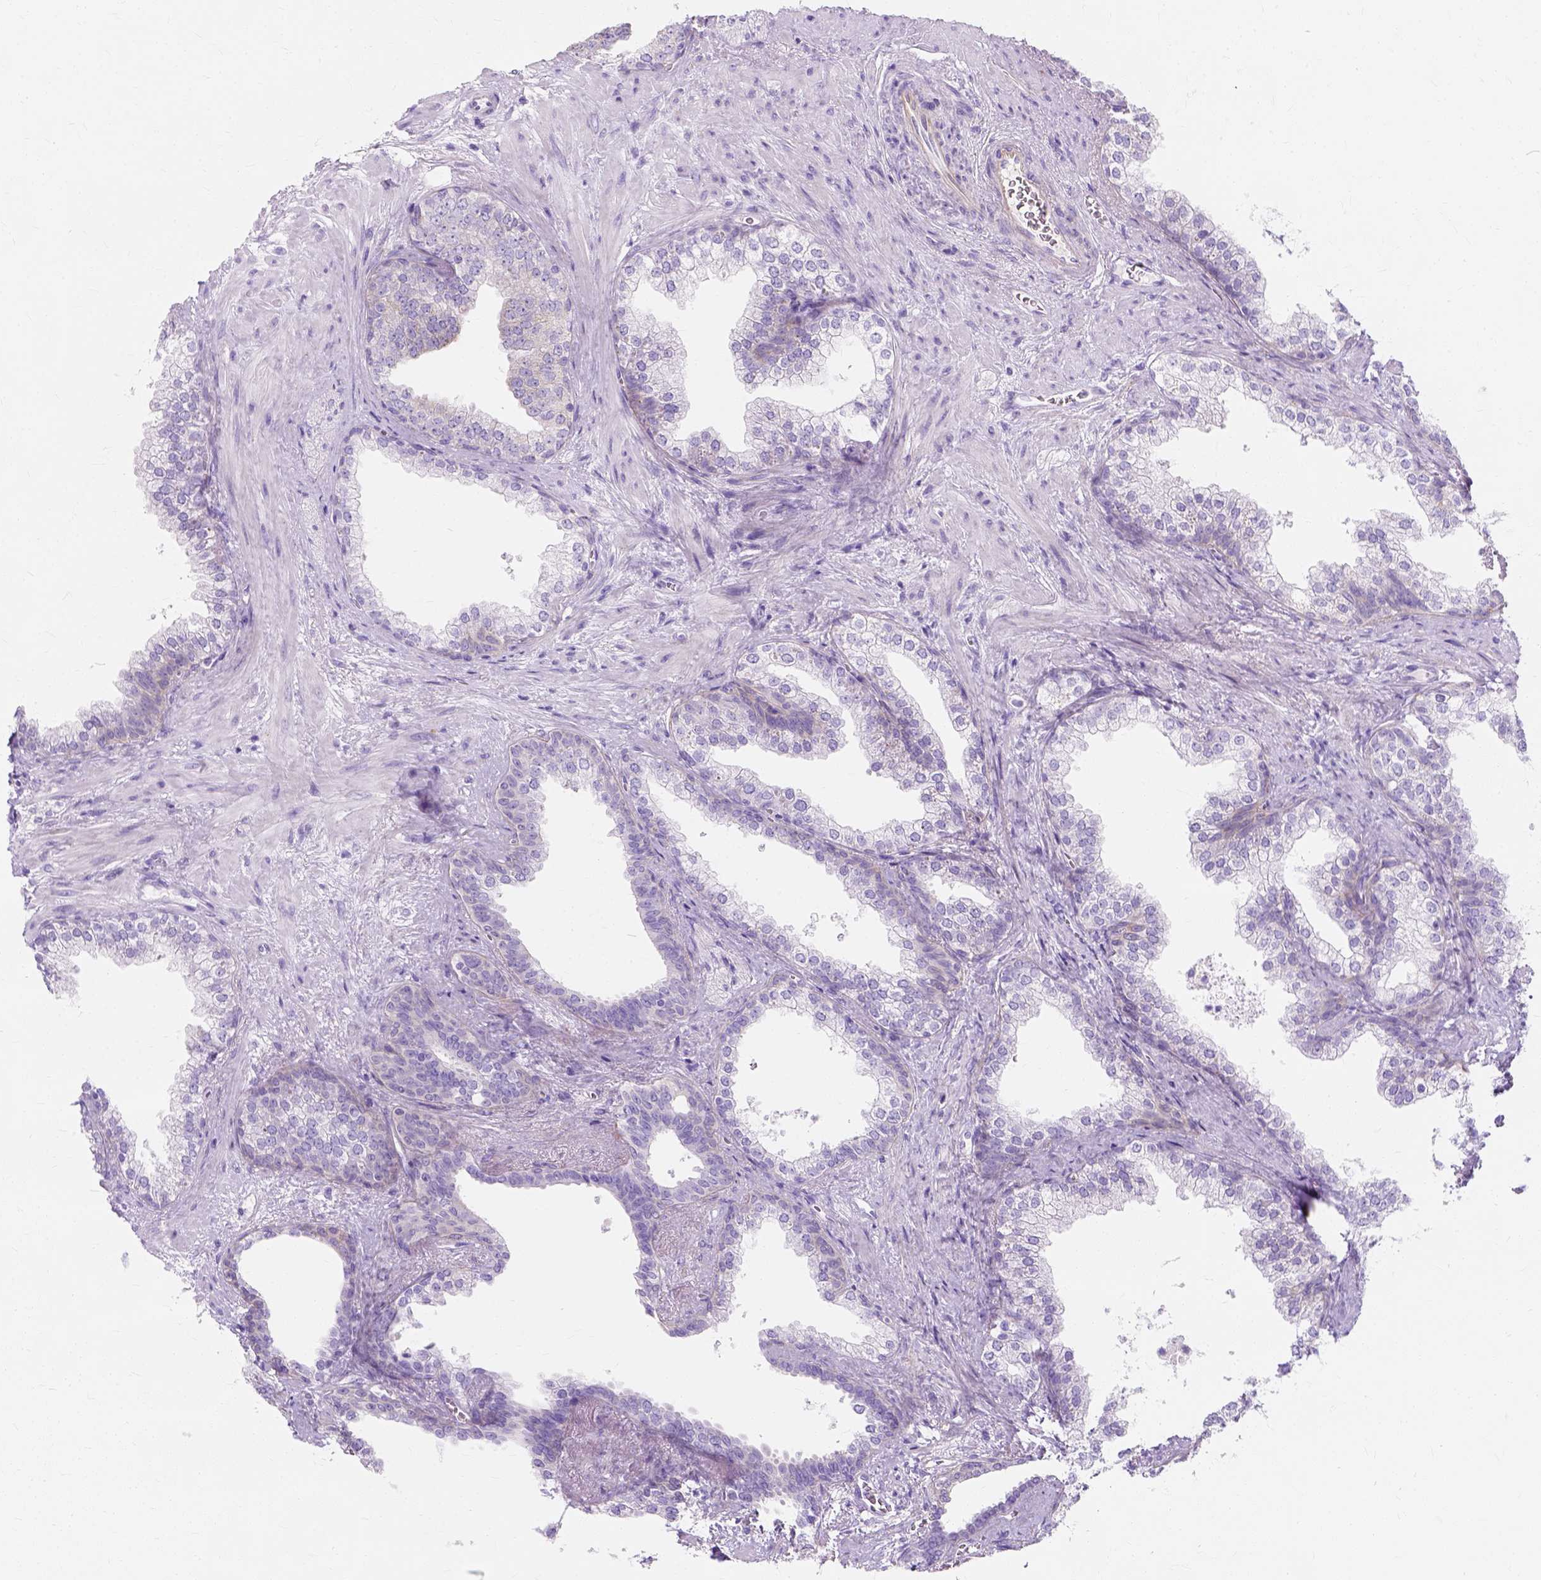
{"staining": {"intensity": "negative", "quantity": "none", "location": "none"}, "tissue": "prostate", "cell_type": "Glandular cells", "image_type": "normal", "snomed": [{"axis": "morphology", "description": "Normal tissue, NOS"}, {"axis": "topography", "description": "Prostate"}], "caption": "The micrograph demonstrates no staining of glandular cells in normal prostate. (Stains: DAB IHC with hematoxylin counter stain, Microscopy: brightfield microscopy at high magnification).", "gene": "MYH15", "patient": {"sex": "male", "age": 79}}